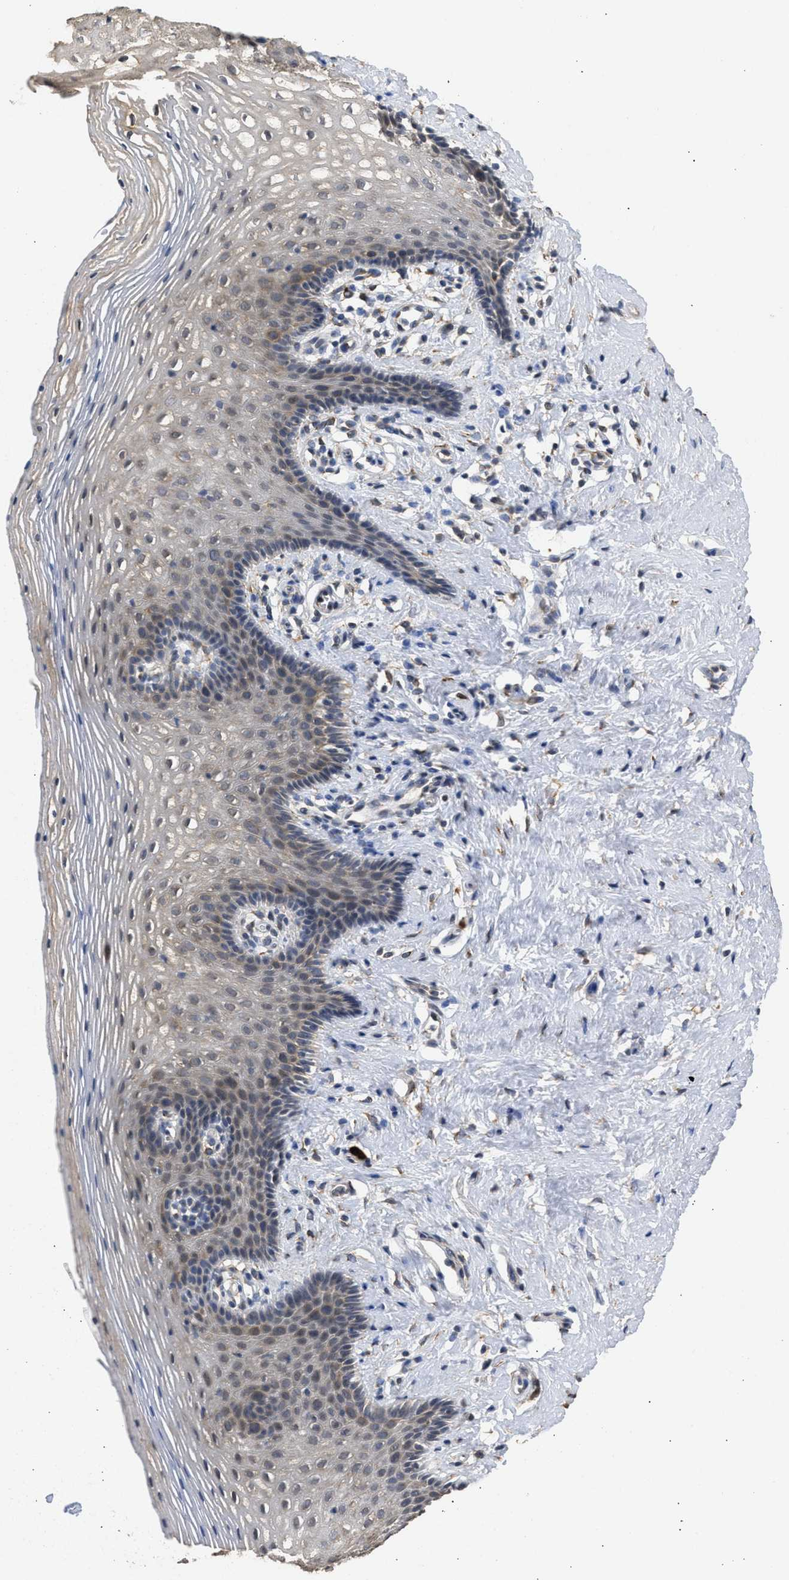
{"staining": {"intensity": "moderate", "quantity": "<25%", "location": "cytoplasmic/membranous"}, "tissue": "vagina", "cell_type": "Squamous epithelial cells", "image_type": "normal", "snomed": [{"axis": "morphology", "description": "Normal tissue, NOS"}, {"axis": "topography", "description": "Vagina"}], "caption": "Benign vagina demonstrates moderate cytoplasmic/membranous expression in about <25% of squamous epithelial cells (brown staining indicates protein expression, while blue staining denotes nuclei)..", "gene": "DNAJC1", "patient": {"sex": "female", "age": 32}}